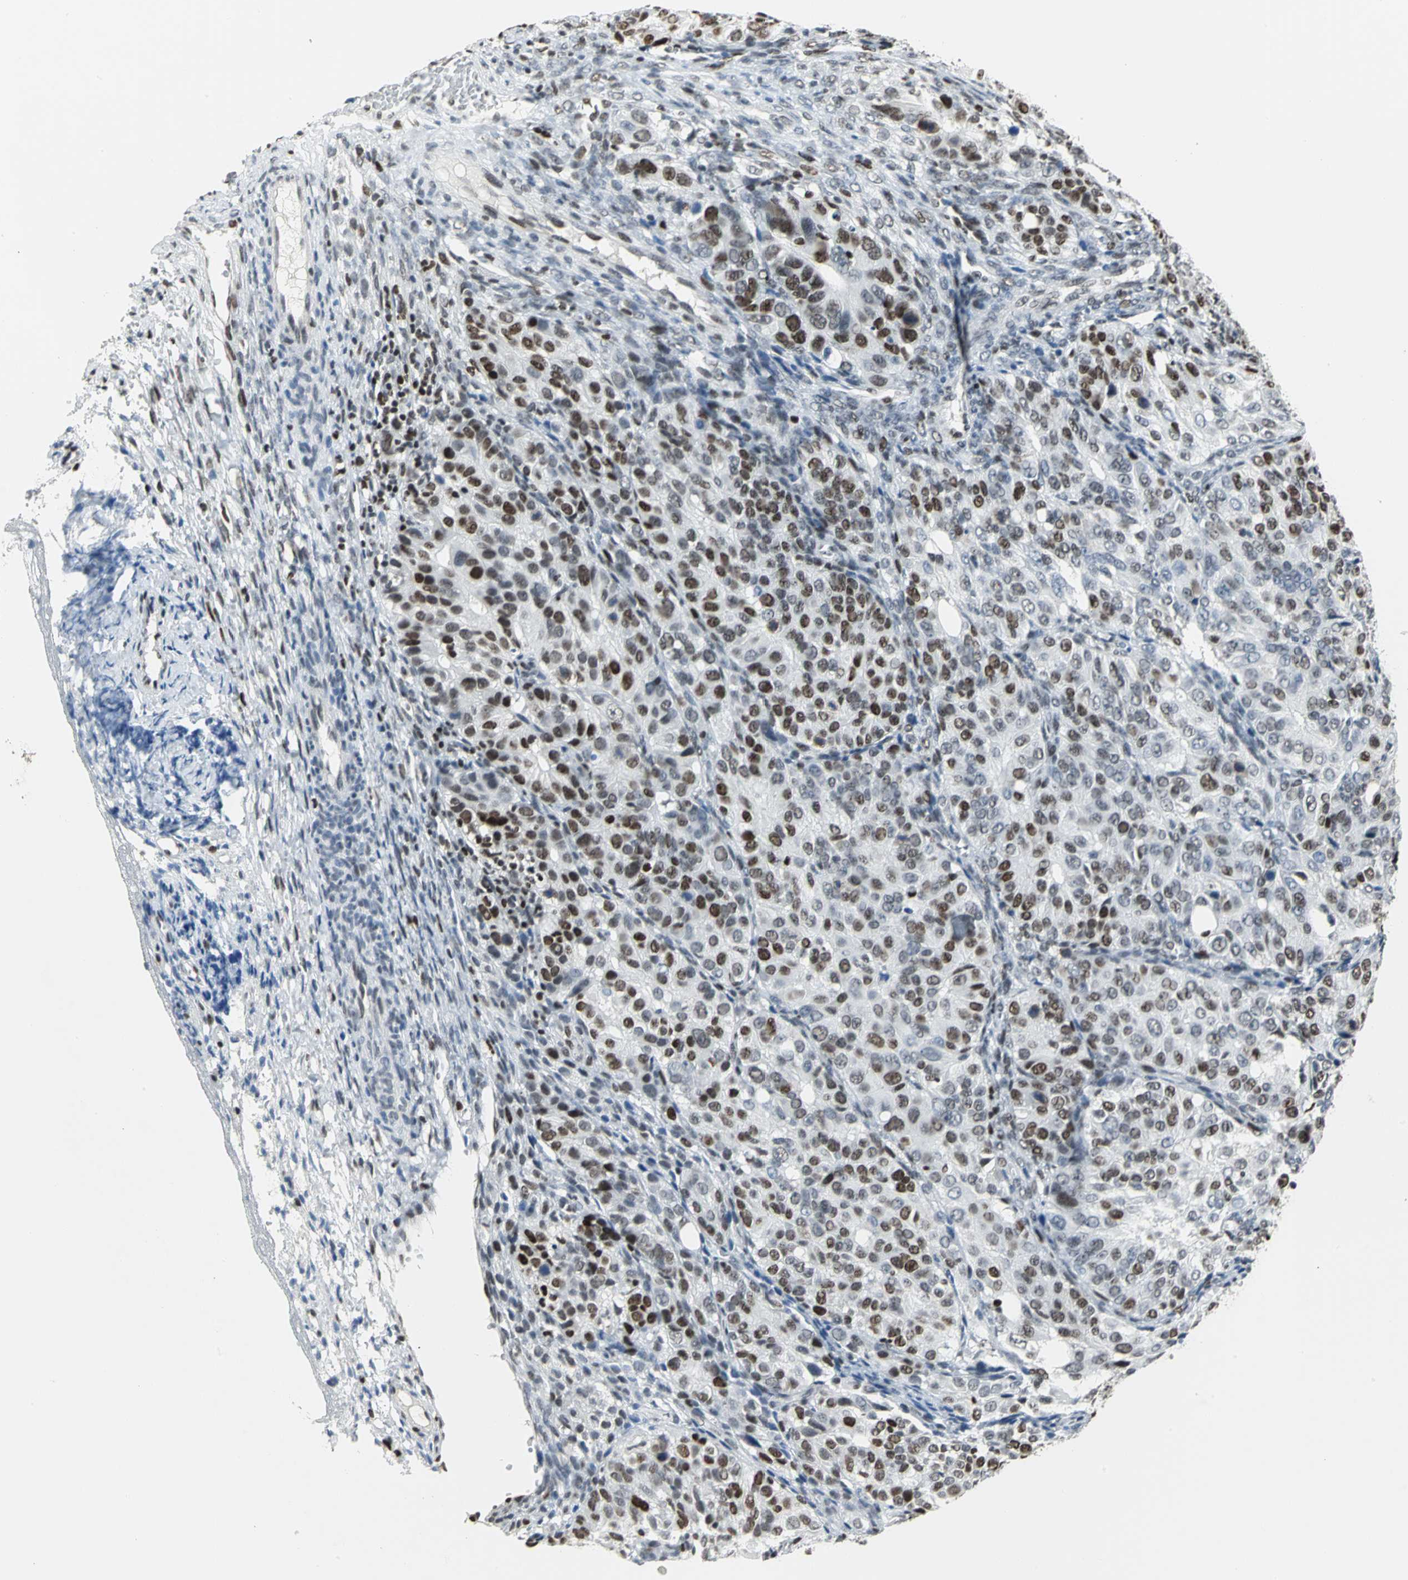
{"staining": {"intensity": "strong", "quantity": "25%-75%", "location": "nuclear"}, "tissue": "ovarian cancer", "cell_type": "Tumor cells", "image_type": "cancer", "snomed": [{"axis": "morphology", "description": "Carcinoma, endometroid"}, {"axis": "topography", "description": "Ovary"}], "caption": "The immunohistochemical stain shows strong nuclear expression in tumor cells of ovarian cancer (endometroid carcinoma) tissue.", "gene": "HNRNPD", "patient": {"sex": "female", "age": 51}}